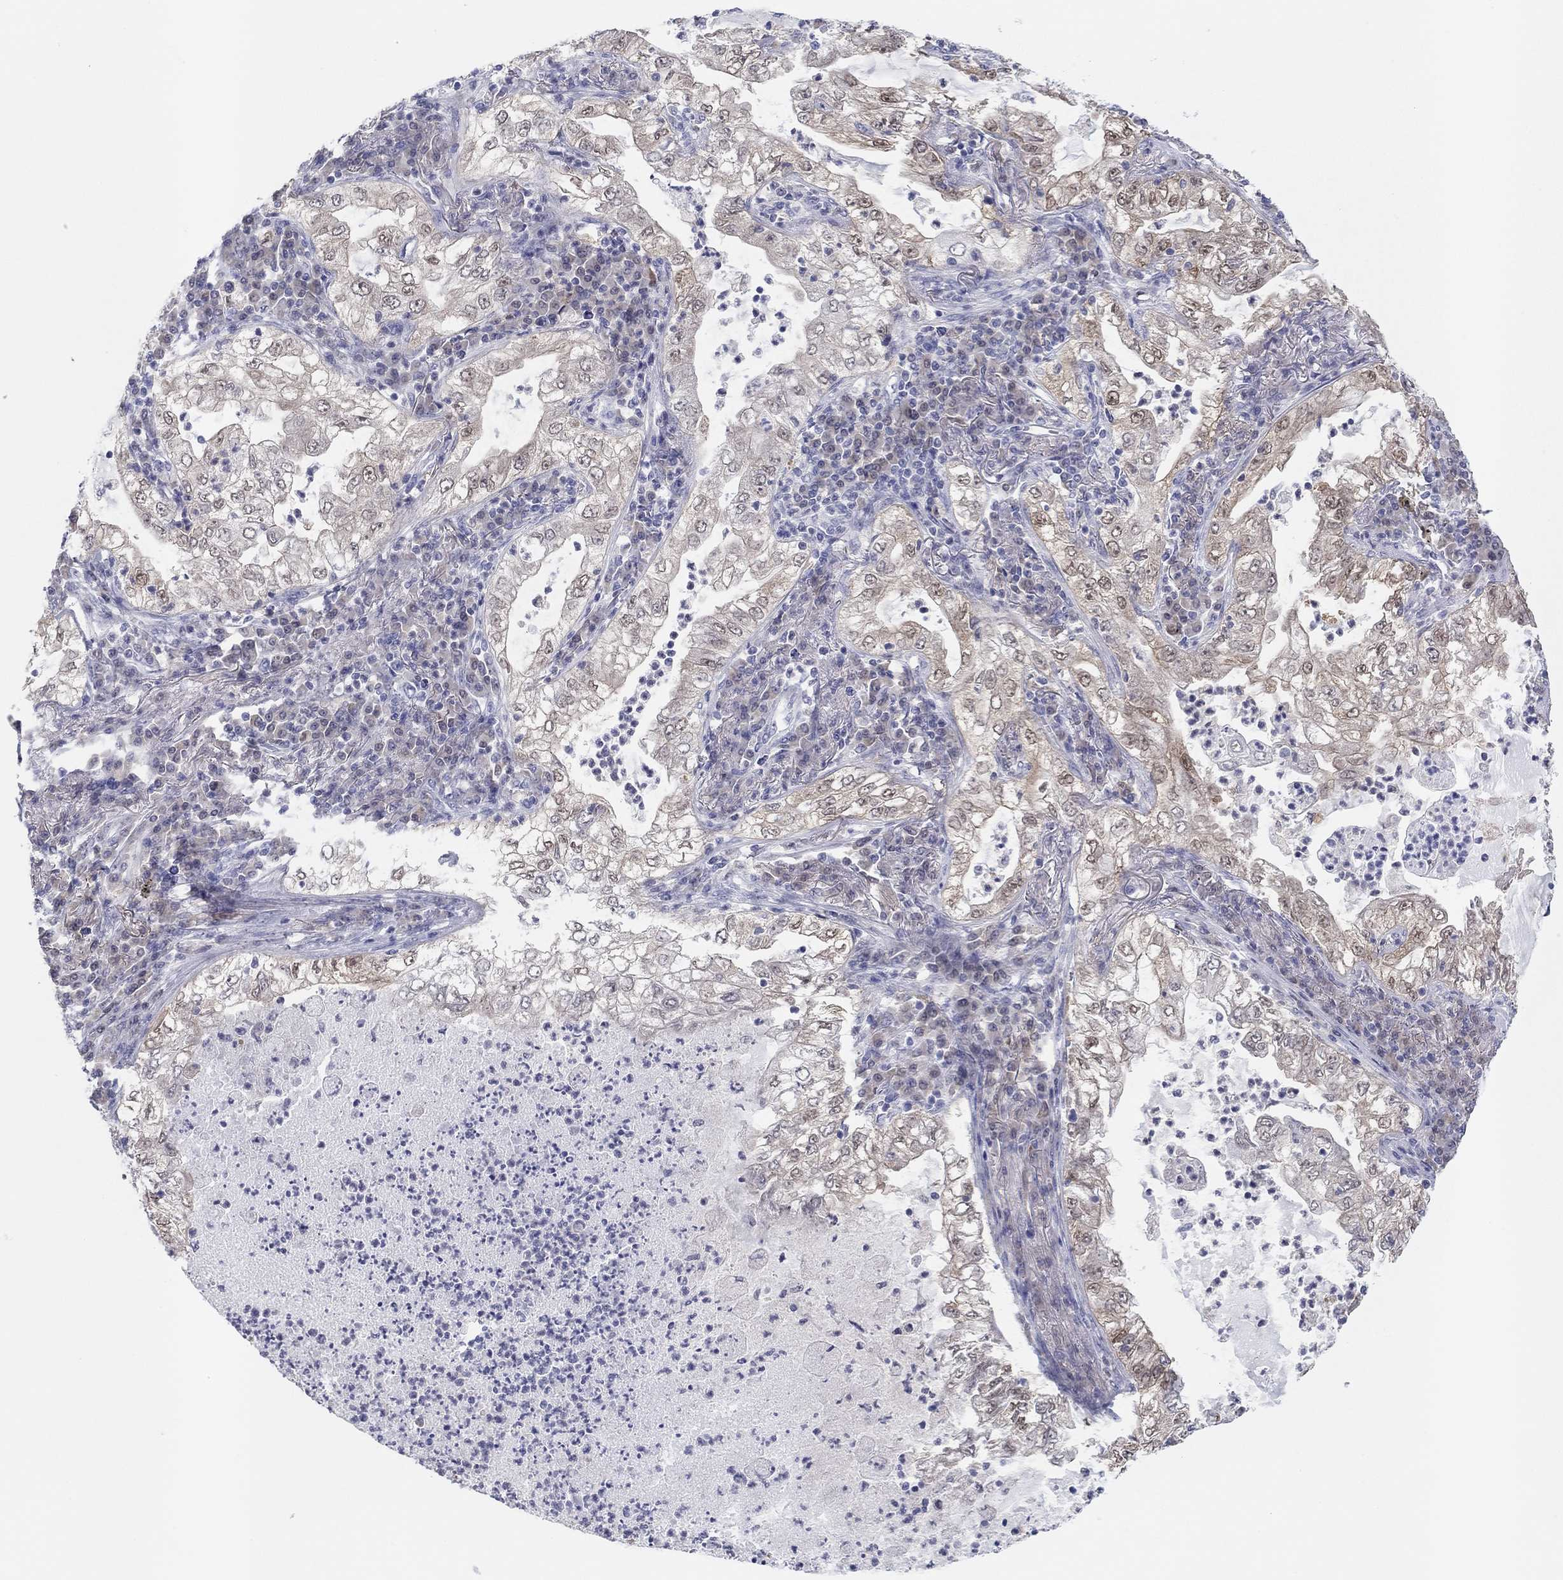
{"staining": {"intensity": "weak", "quantity": "<25%", "location": "cytoplasmic/membranous,nuclear"}, "tissue": "lung cancer", "cell_type": "Tumor cells", "image_type": "cancer", "snomed": [{"axis": "morphology", "description": "Adenocarcinoma, NOS"}, {"axis": "topography", "description": "Lung"}], "caption": "A high-resolution photomicrograph shows IHC staining of lung cancer (adenocarcinoma), which exhibits no significant staining in tumor cells.", "gene": "PDXK", "patient": {"sex": "female", "age": 73}}